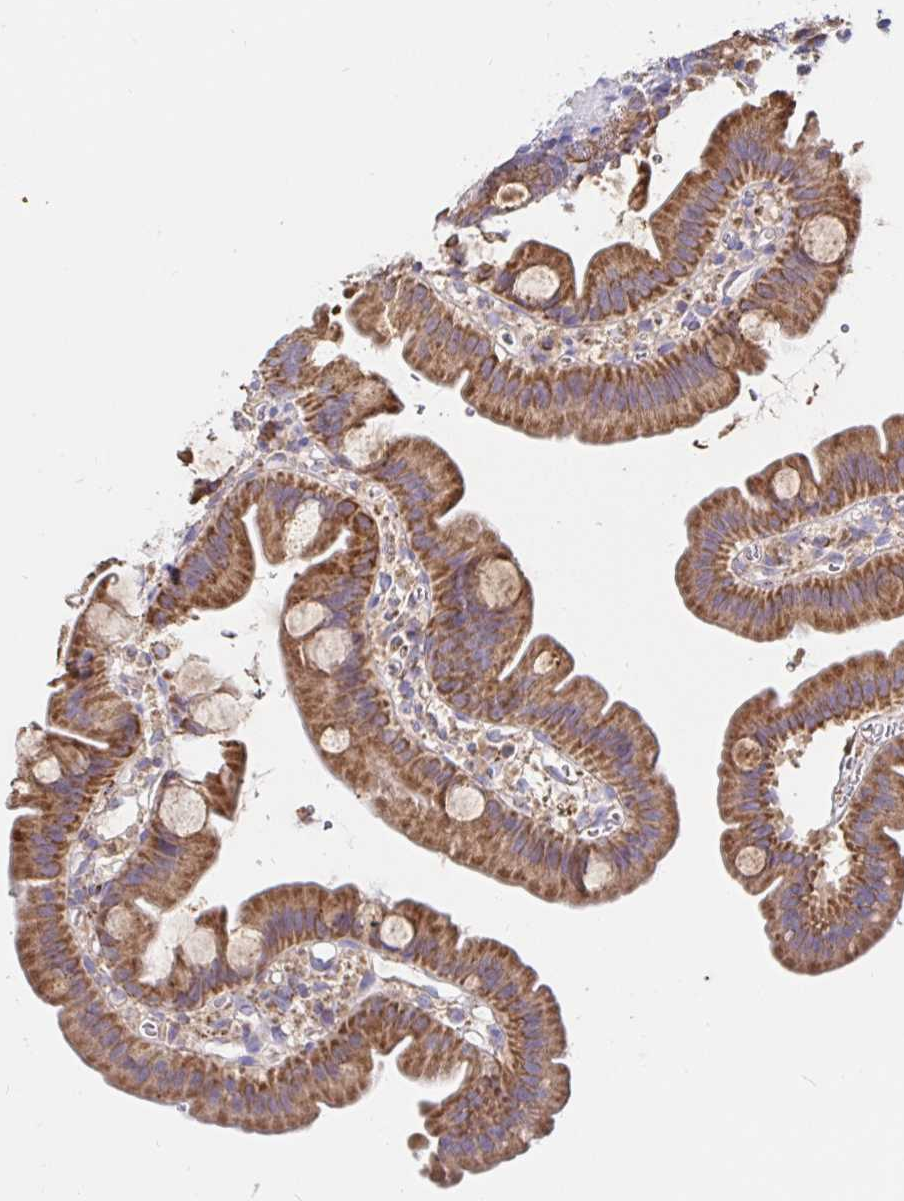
{"staining": {"intensity": "strong", "quantity": ">75%", "location": "cytoplasmic/membranous"}, "tissue": "small intestine", "cell_type": "Glandular cells", "image_type": "normal", "snomed": [{"axis": "morphology", "description": "Normal tissue, NOS"}, {"axis": "topography", "description": "Small intestine"}], "caption": "Protein staining demonstrates strong cytoplasmic/membranous staining in approximately >75% of glandular cells in normal small intestine.", "gene": "PRDX3", "patient": {"sex": "female", "age": 68}}